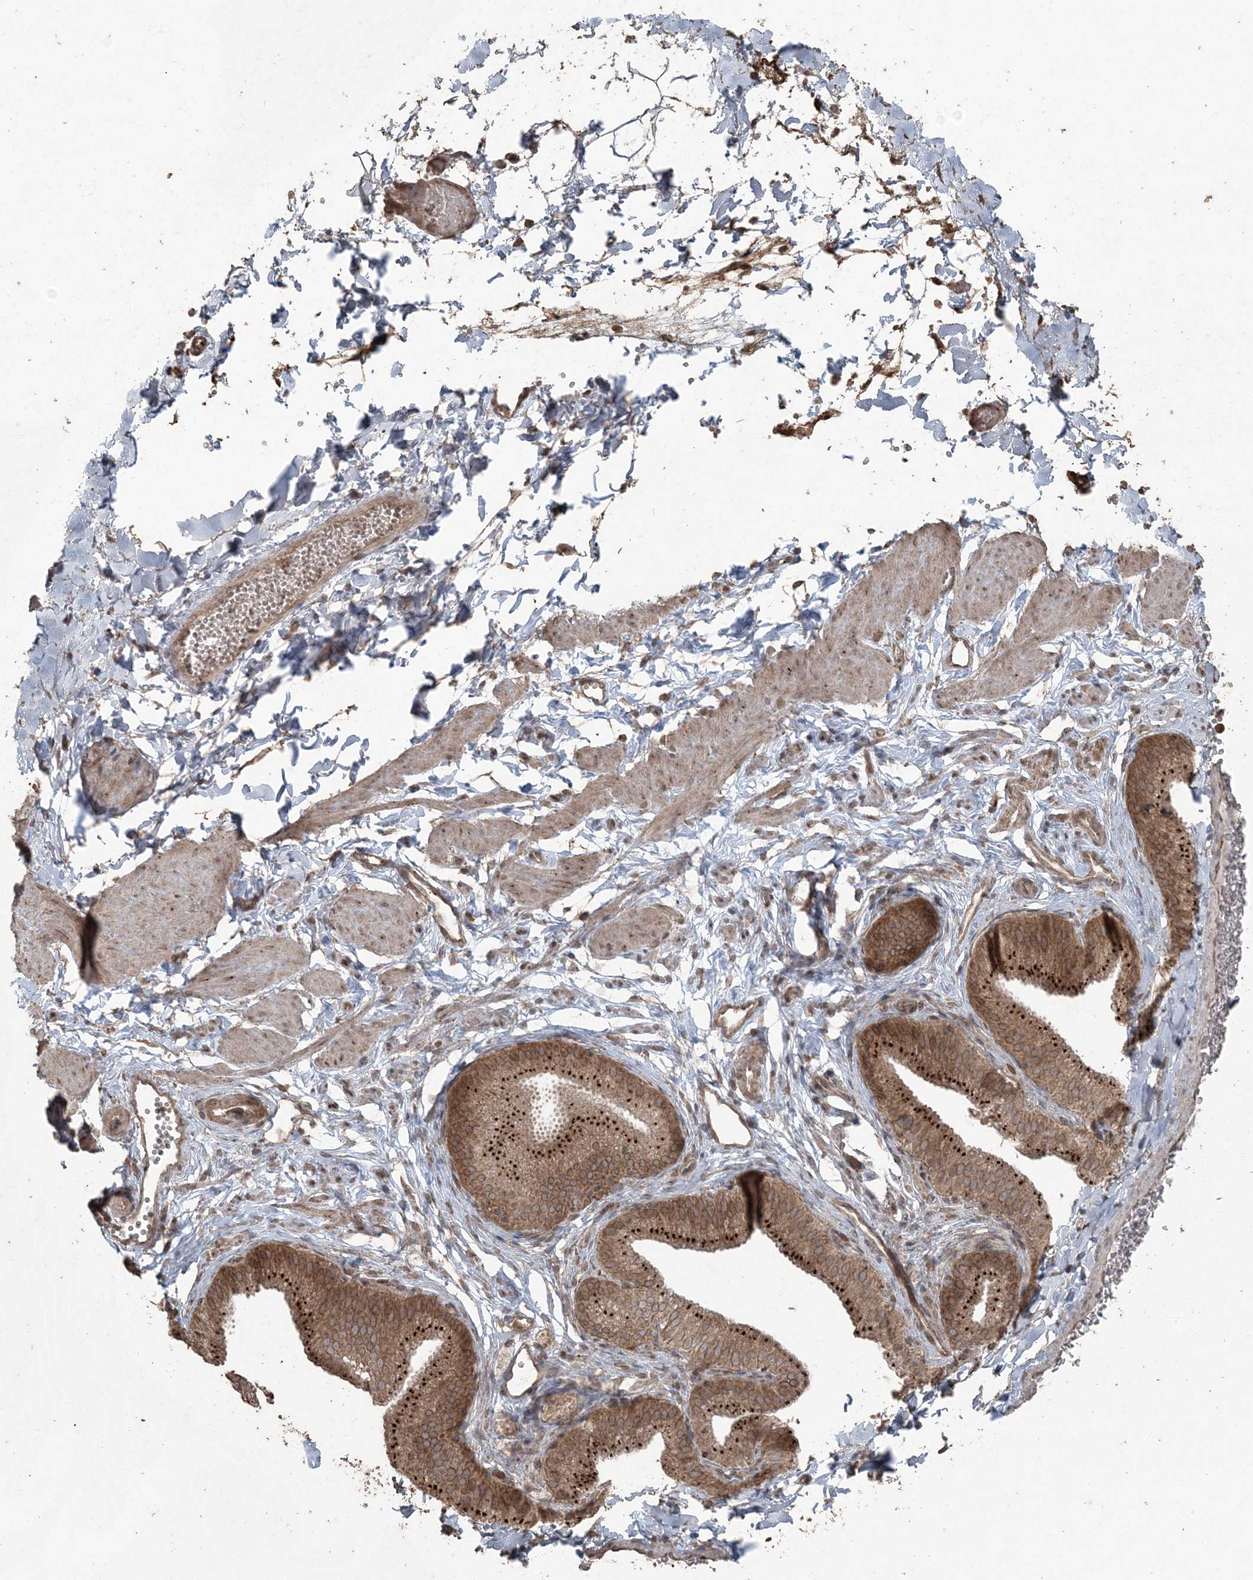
{"staining": {"intensity": "moderate", "quantity": ">75%", "location": "cytoplasmic/membranous"}, "tissue": "adipose tissue", "cell_type": "Adipocytes", "image_type": "normal", "snomed": [{"axis": "morphology", "description": "Normal tissue, NOS"}, {"axis": "topography", "description": "Gallbladder"}, {"axis": "topography", "description": "Peripheral nerve tissue"}], "caption": "Adipose tissue stained with DAB immunohistochemistry (IHC) demonstrates medium levels of moderate cytoplasmic/membranous positivity in about >75% of adipocytes. (DAB (3,3'-diaminobenzidine) = brown stain, brightfield microscopy at high magnification).", "gene": "DDX19B", "patient": {"sex": "male", "age": 38}}